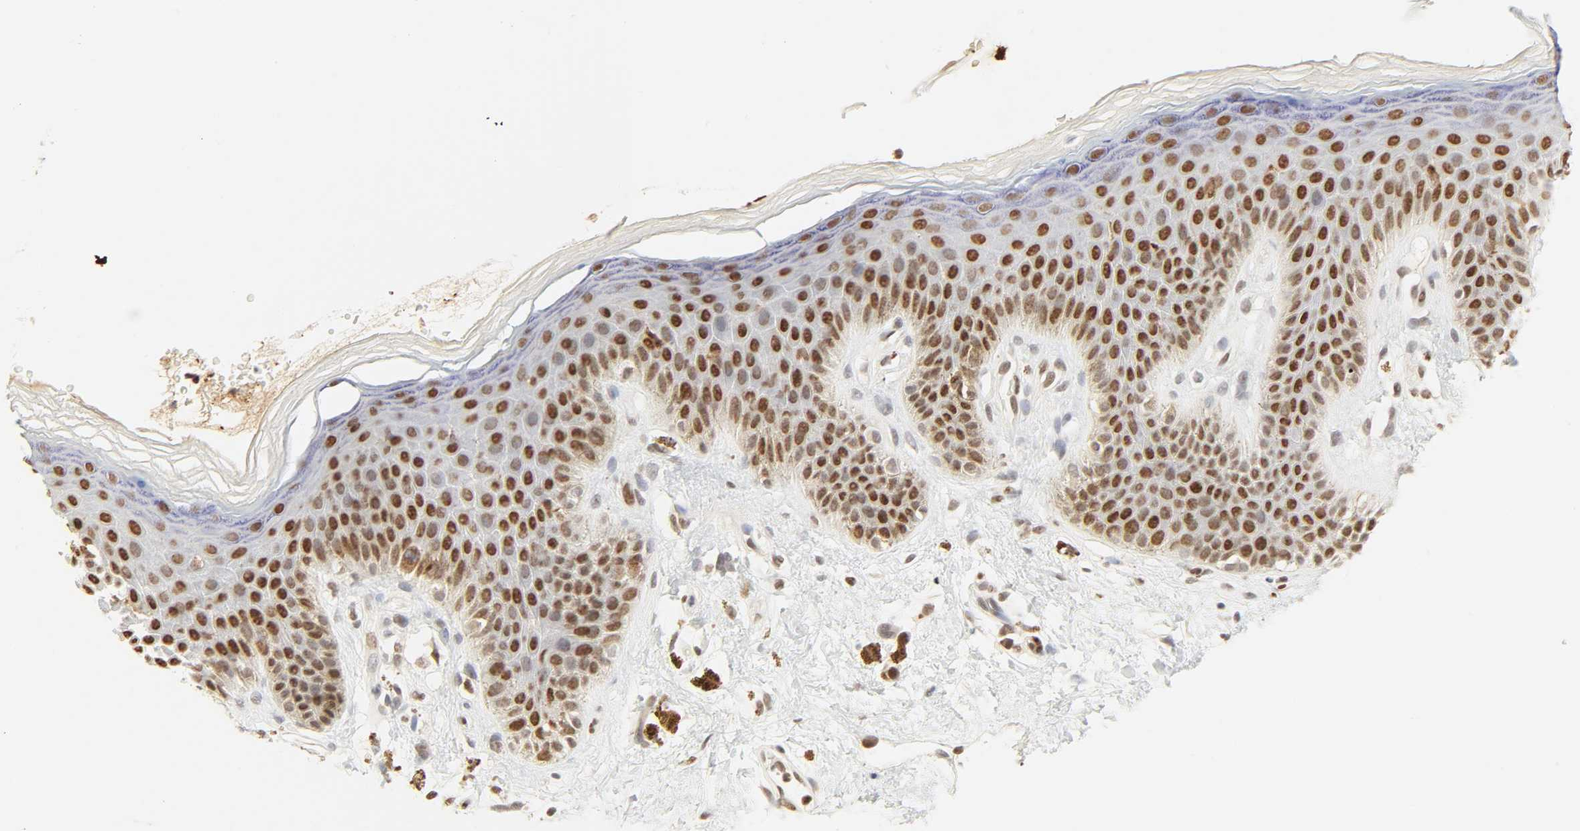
{"staining": {"intensity": "strong", "quantity": ">75%", "location": "nuclear"}, "tissue": "skin", "cell_type": "Epidermal cells", "image_type": "normal", "snomed": [{"axis": "morphology", "description": "Normal tissue, NOS"}, {"axis": "topography", "description": "Anal"}], "caption": "Immunohistochemistry (IHC) staining of benign skin, which displays high levels of strong nuclear positivity in approximately >75% of epidermal cells indicating strong nuclear protein expression. The staining was performed using DAB (3,3'-diaminobenzidine) (brown) for protein detection and nuclei were counterstained in hematoxylin (blue).", "gene": "DAZAP1", "patient": {"sex": "female", "age": 46}}